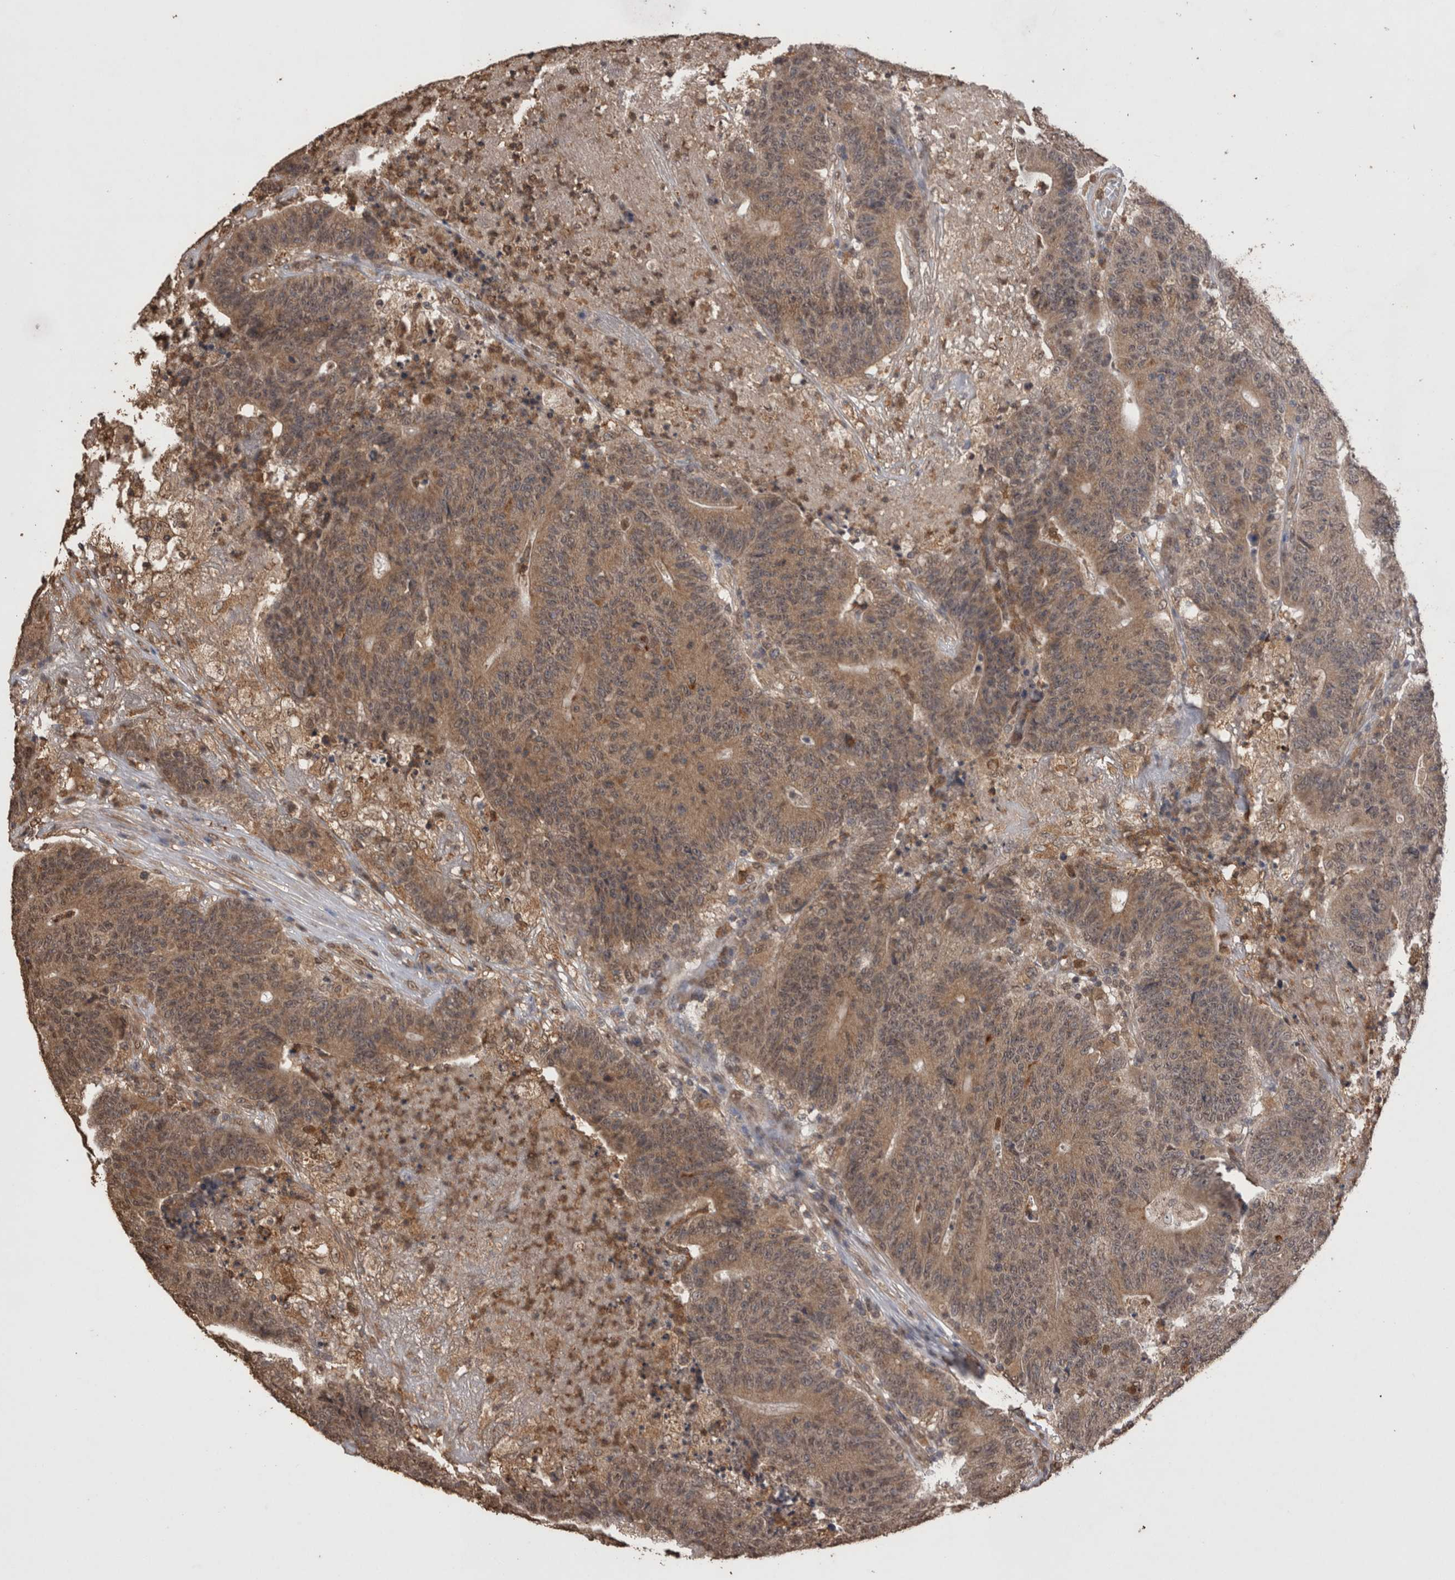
{"staining": {"intensity": "weak", "quantity": ">75%", "location": "cytoplasmic/membranous,nuclear"}, "tissue": "colorectal cancer", "cell_type": "Tumor cells", "image_type": "cancer", "snomed": [{"axis": "morphology", "description": "Normal tissue, NOS"}, {"axis": "morphology", "description": "Adenocarcinoma, NOS"}, {"axis": "topography", "description": "Colon"}], "caption": "Protein expression analysis of colorectal adenocarcinoma exhibits weak cytoplasmic/membranous and nuclear staining in approximately >75% of tumor cells. Nuclei are stained in blue.", "gene": "GRK5", "patient": {"sex": "female", "age": 75}}